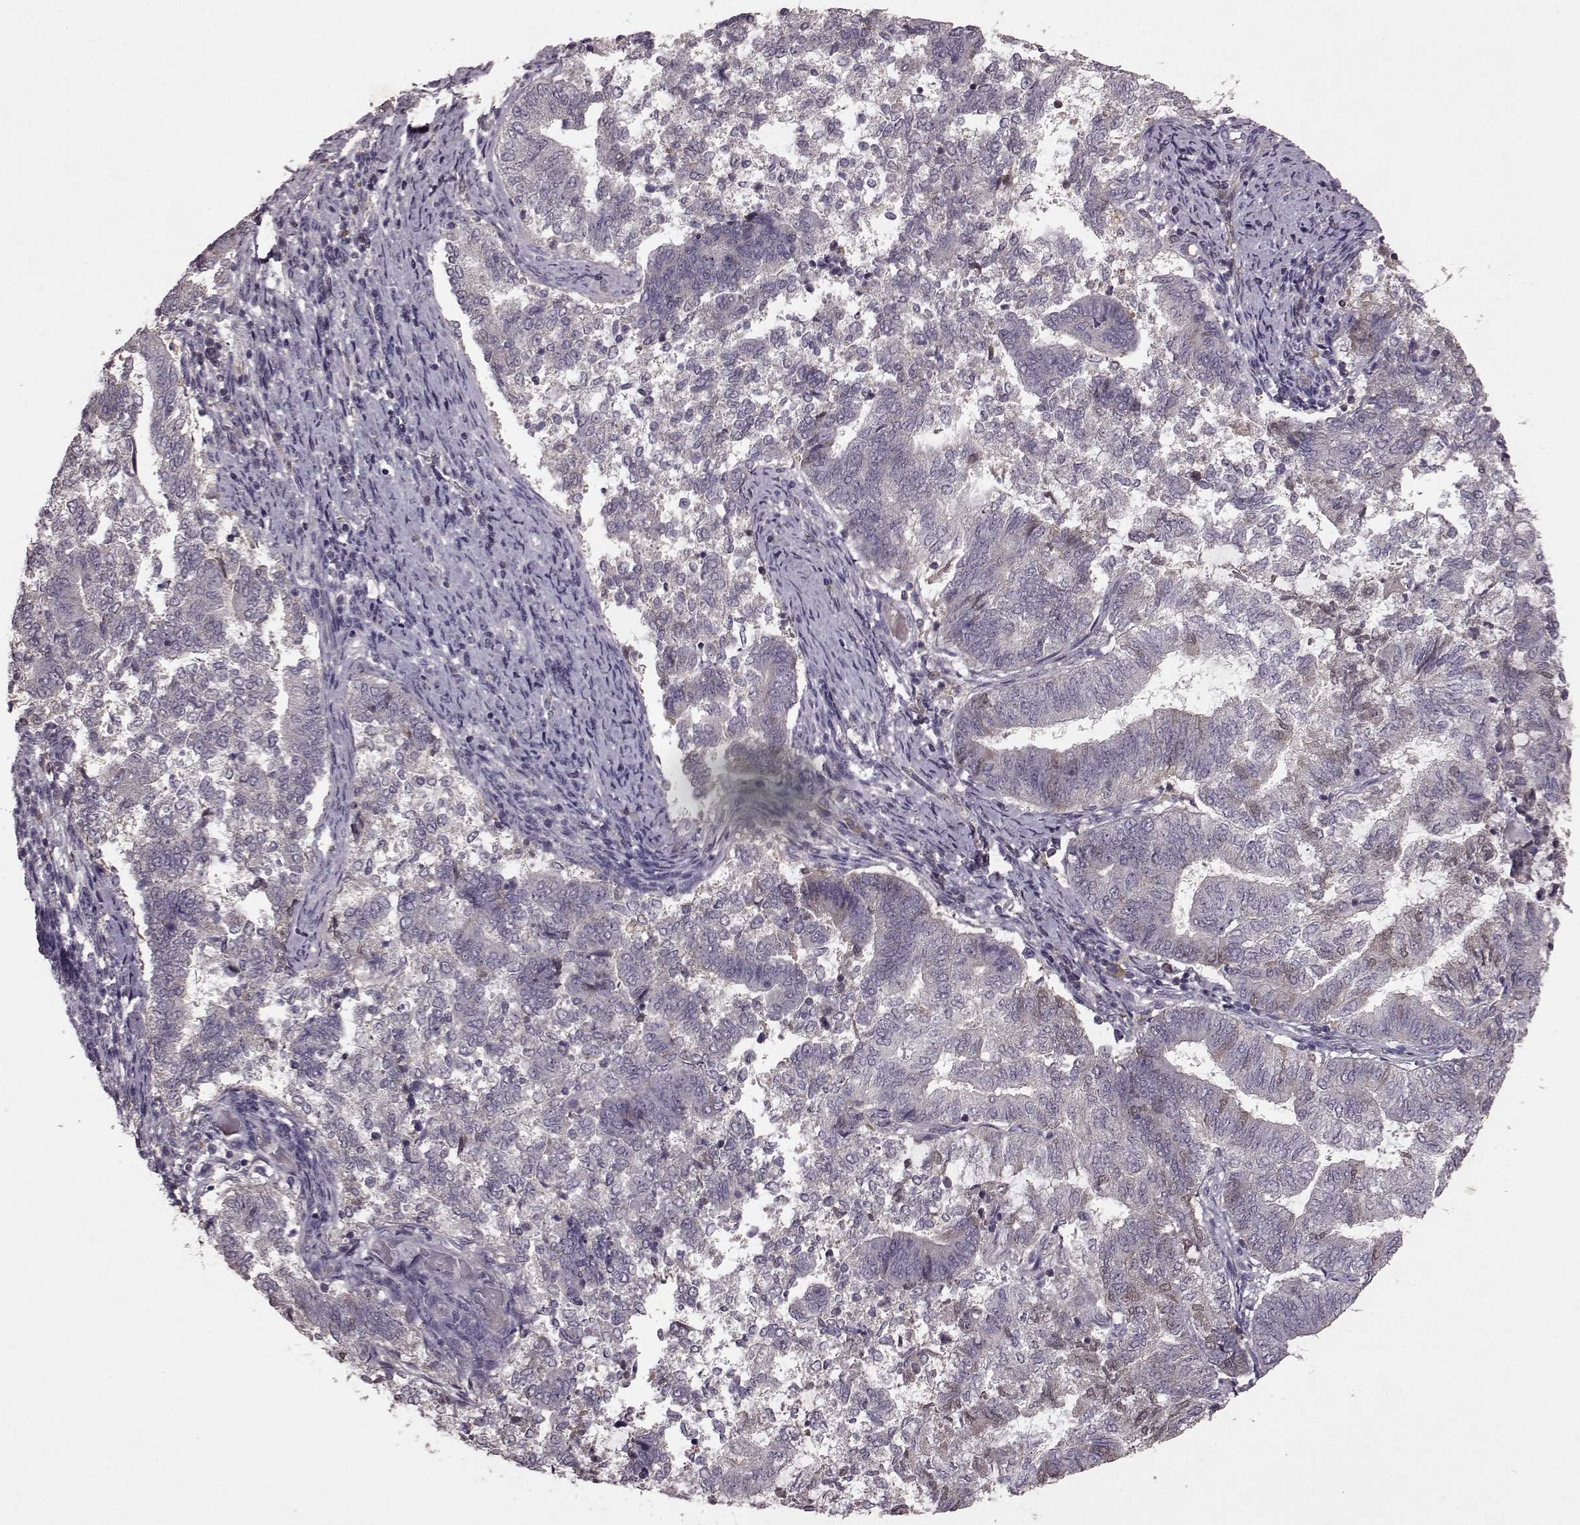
{"staining": {"intensity": "negative", "quantity": "none", "location": "none"}, "tissue": "endometrial cancer", "cell_type": "Tumor cells", "image_type": "cancer", "snomed": [{"axis": "morphology", "description": "Adenocarcinoma, NOS"}, {"axis": "topography", "description": "Endometrium"}], "caption": "There is no significant positivity in tumor cells of endometrial cancer.", "gene": "FRRS1L", "patient": {"sex": "female", "age": 65}}